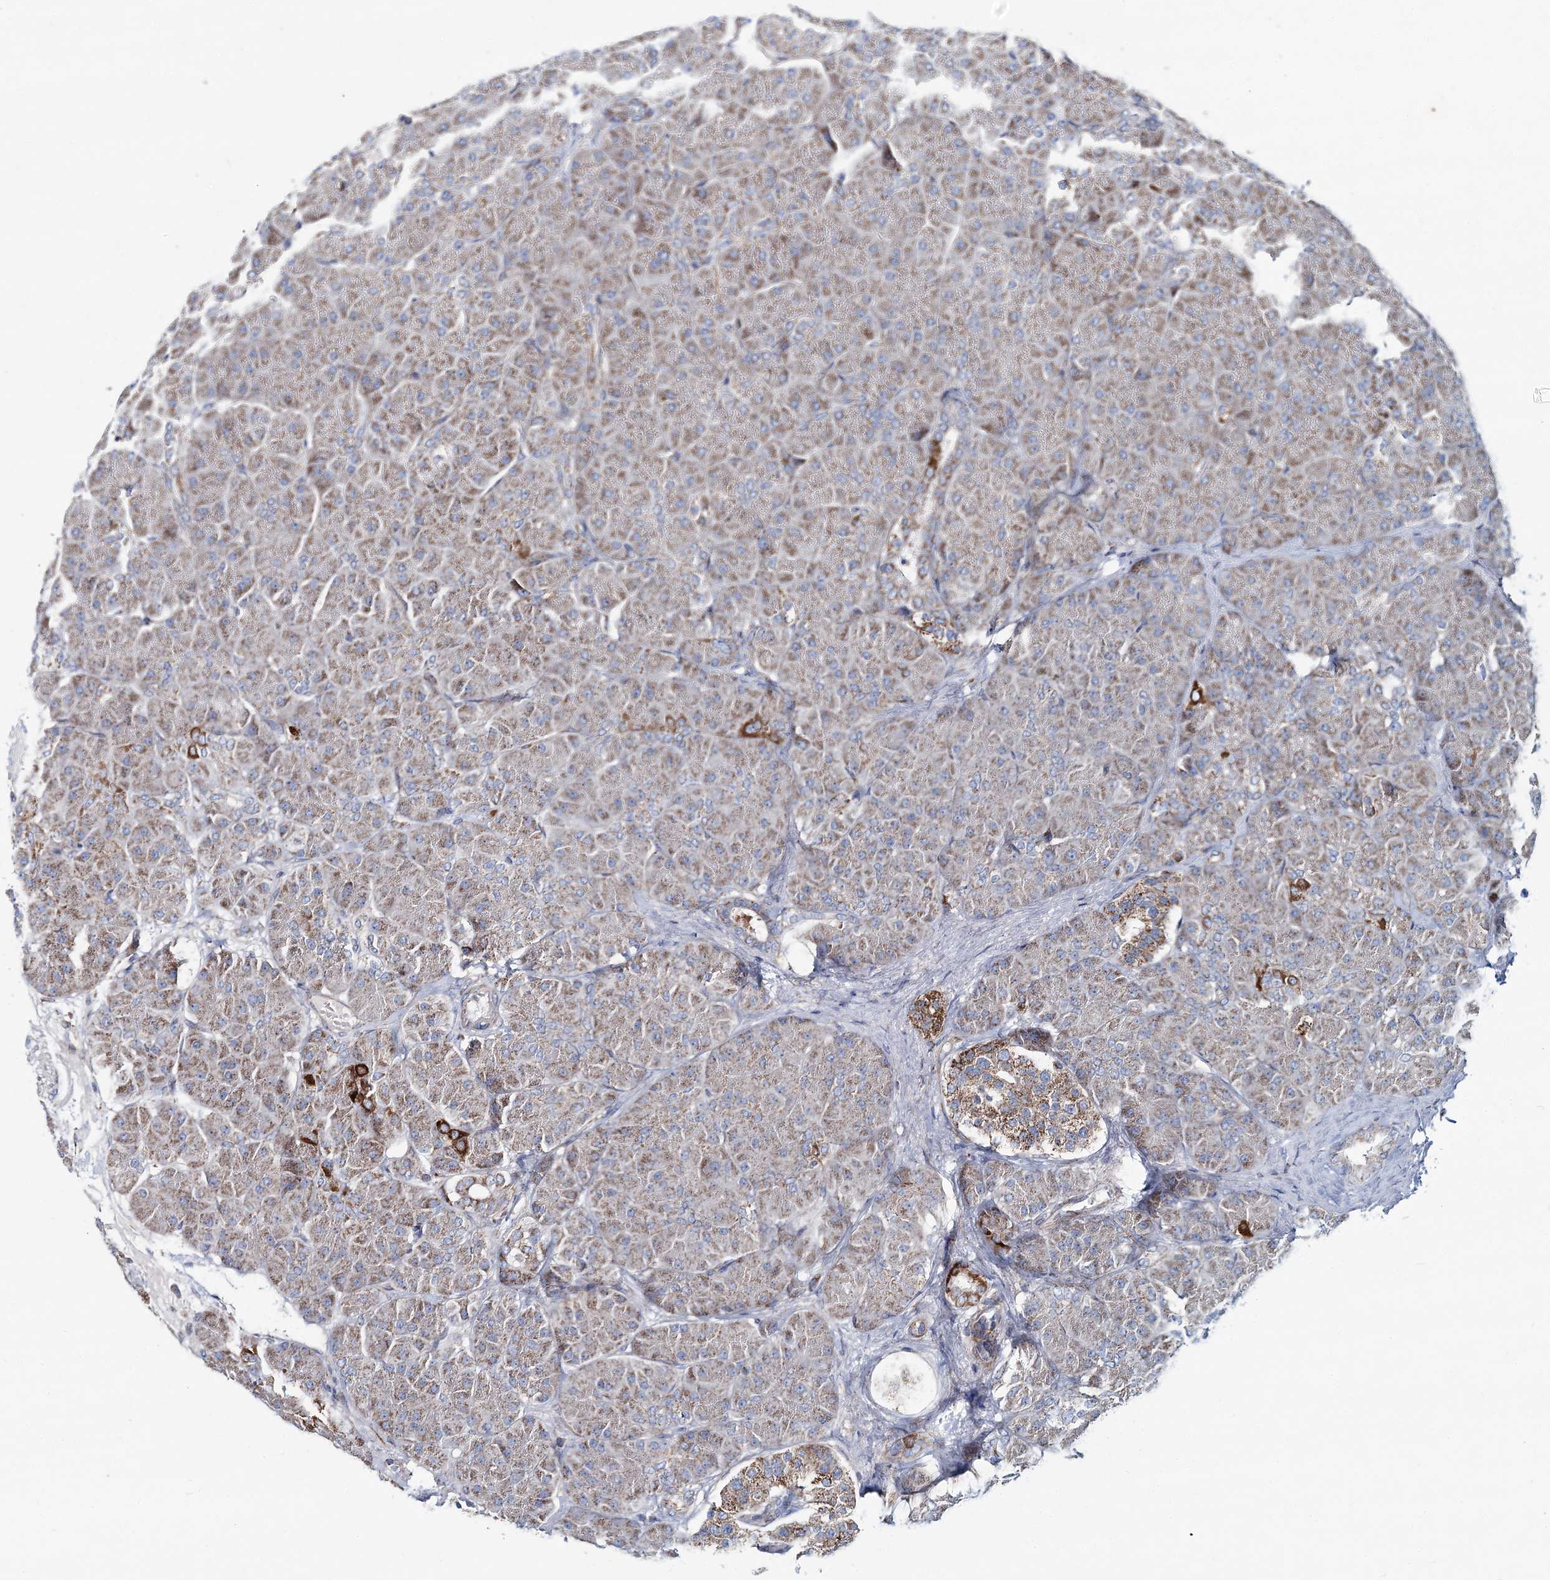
{"staining": {"intensity": "moderate", "quantity": "25%-75%", "location": "cytoplasmic/membranous"}, "tissue": "pancreas", "cell_type": "Exocrine glandular cells", "image_type": "normal", "snomed": [{"axis": "morphology", "description": "Normal tissue, NOS"}, {"axis": "topography", "description": "Pancreas"}], "caption": "Immunohistochemical staining of normal pancreas displays moderate cytoplasmic/membranous protein positivity in about 25%-75% of exocrine glandular cells.", "gene": "ARHGAP6", "patient": {"sex": "male", "age": 66}}